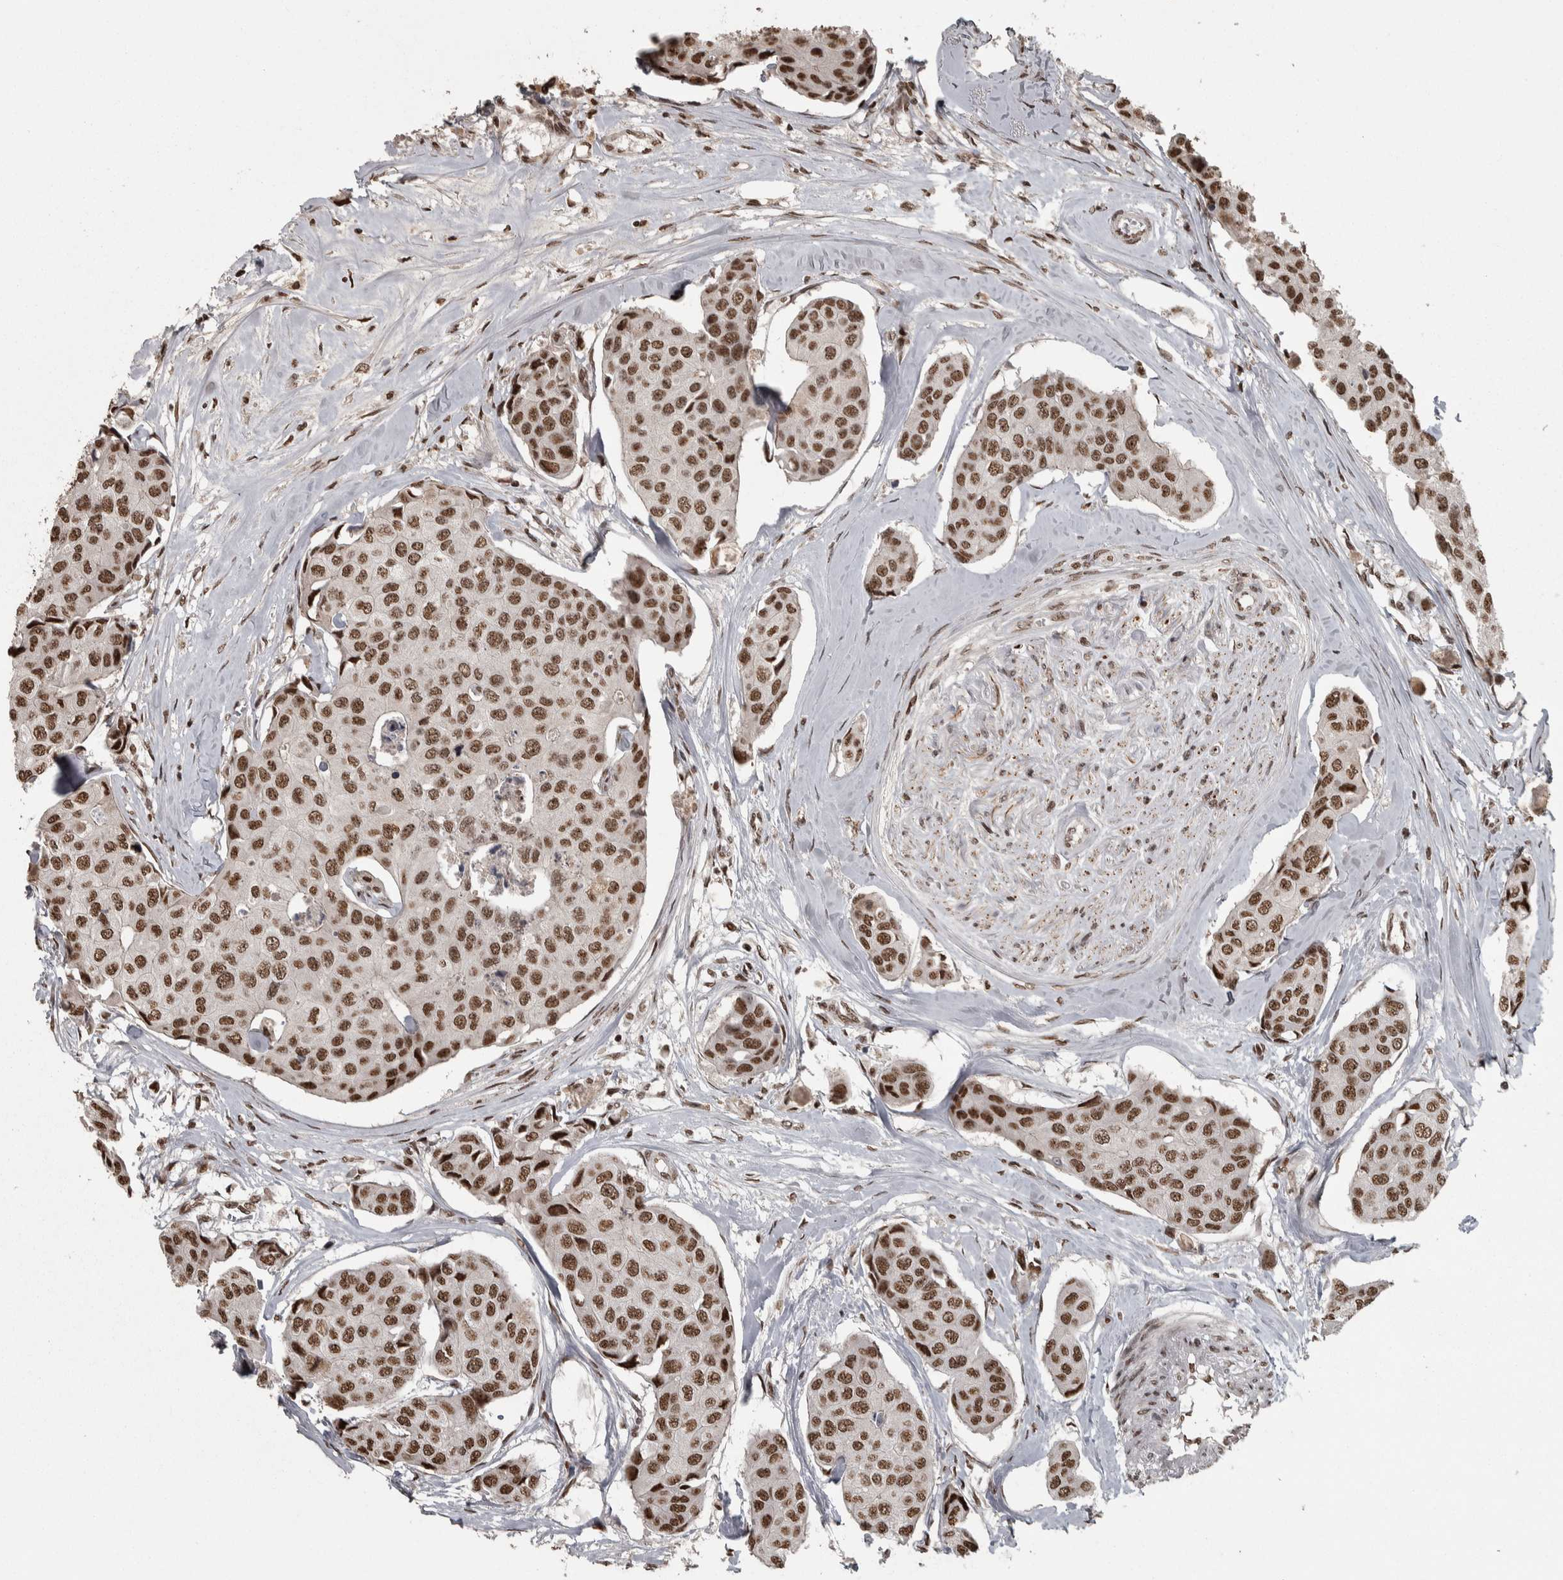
{"staining": {"intensity": "moderate", "quantity": ">75%", "location": "nuclear"}, "tissue": "breast cancer", "cell_type": "Tumor cells", "image_type": "cancer", "snomed": [{"axis": "morphology", "description": "Duct carcinoma"}, {"axis": "topography", "description": "Breast"}], "caption": "IHC of infiltrating ductal carcinoma (breast) shows medium levels of moderate nuclear positivity in about >75% of tumor cells.", "gene": "ZFHX4", "patient": {"sex": "female", "age": 80}}